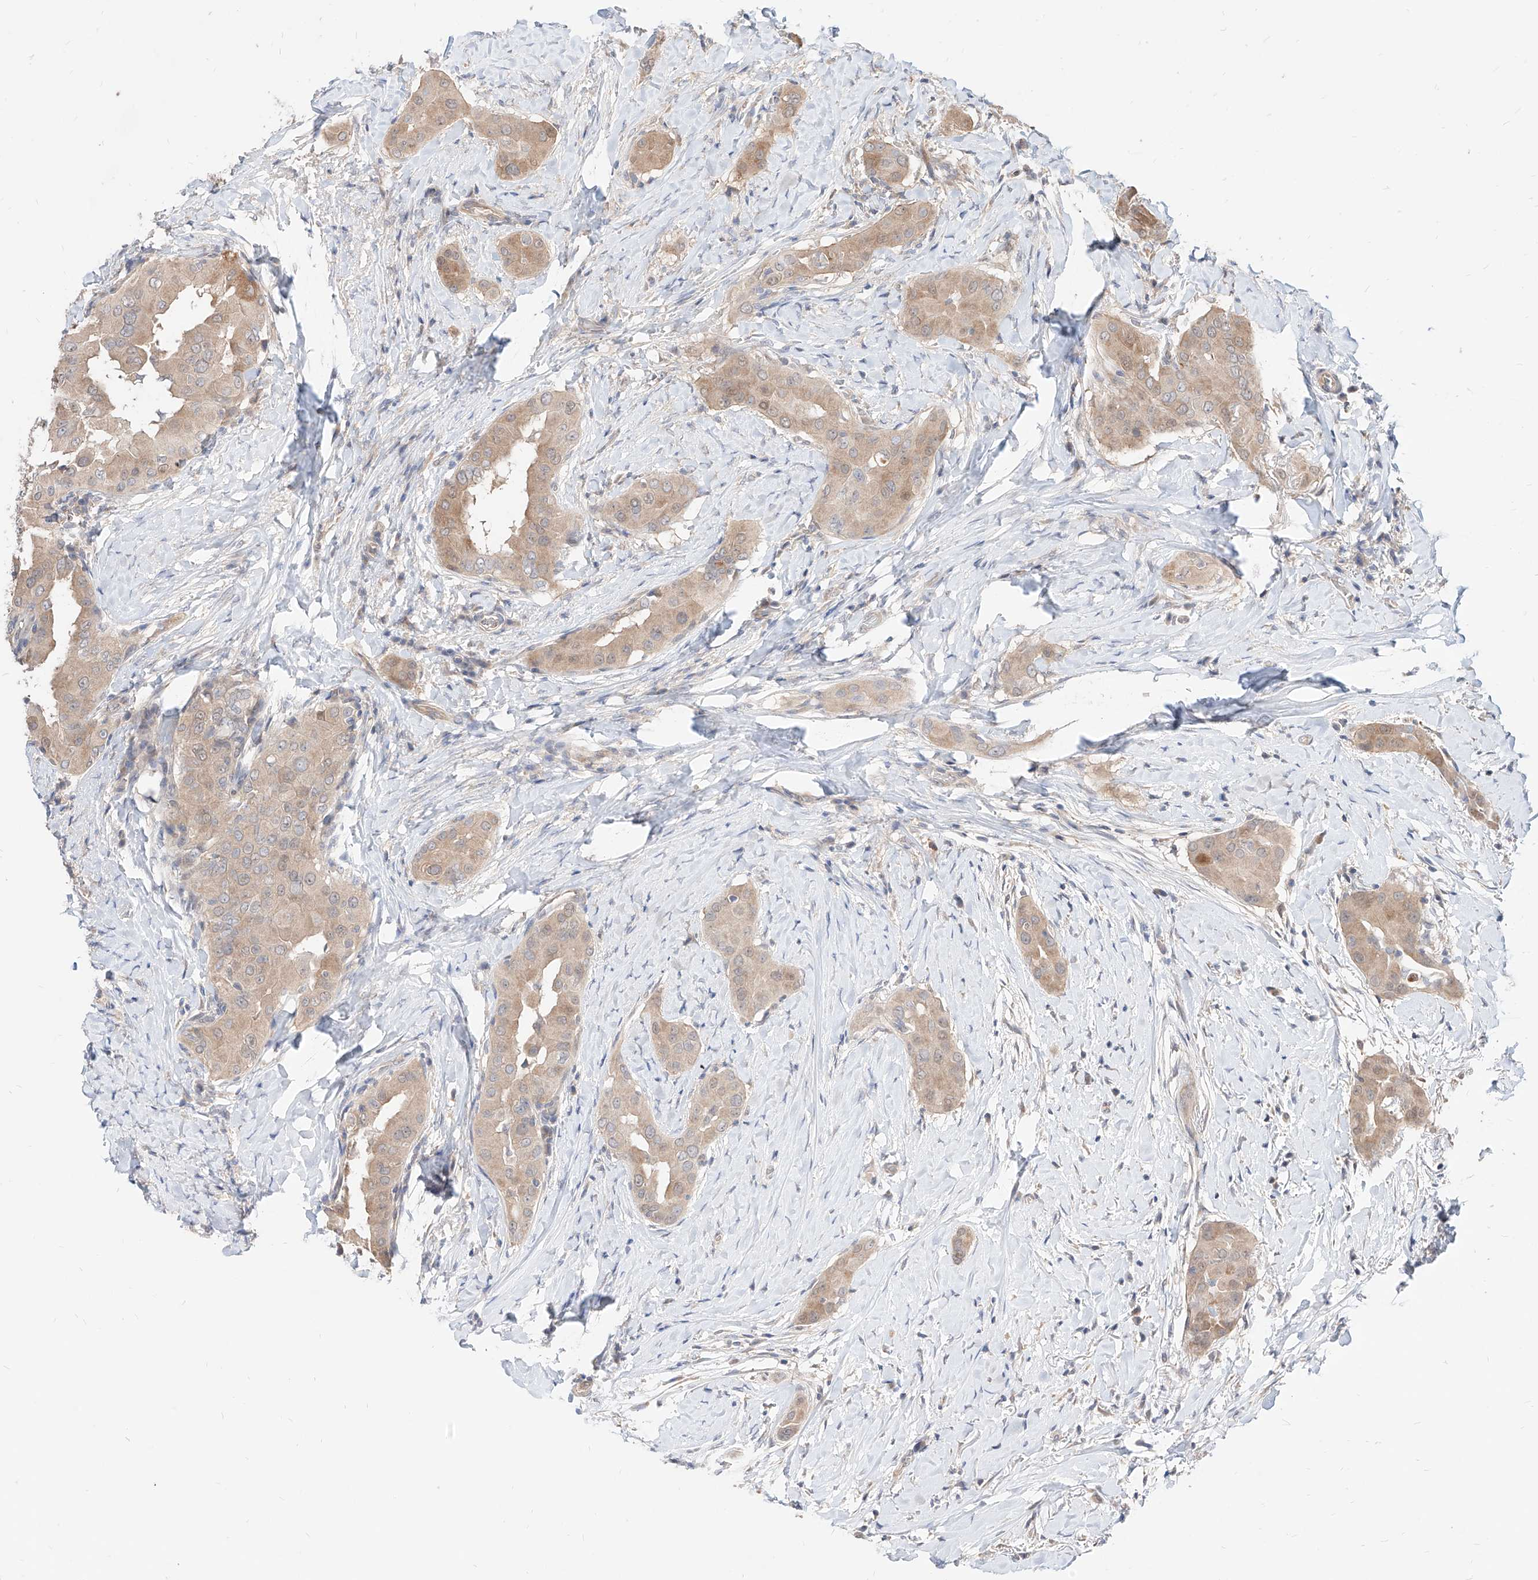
{"staining": {"intensity": "moderate", "quantity": ">75%", "location": "cytoplasmic/membranous"}, "tissue": "thyroid cancer", "cell_type": "Tumor cells", "image_type": "cancer", "snomed": [{"axis": "morphology", "description": "Papillary adenocarcinoma, NOS"}, {"axis": "topography", "description": "Thyroid gland"}], "caption": "Human thyroid papillary adenocarcinoma stained with a protein marker reveals moderate staining in tumor cells.", "gene": "TSNAX", "patient": {"sex": "male", "age": 33}}